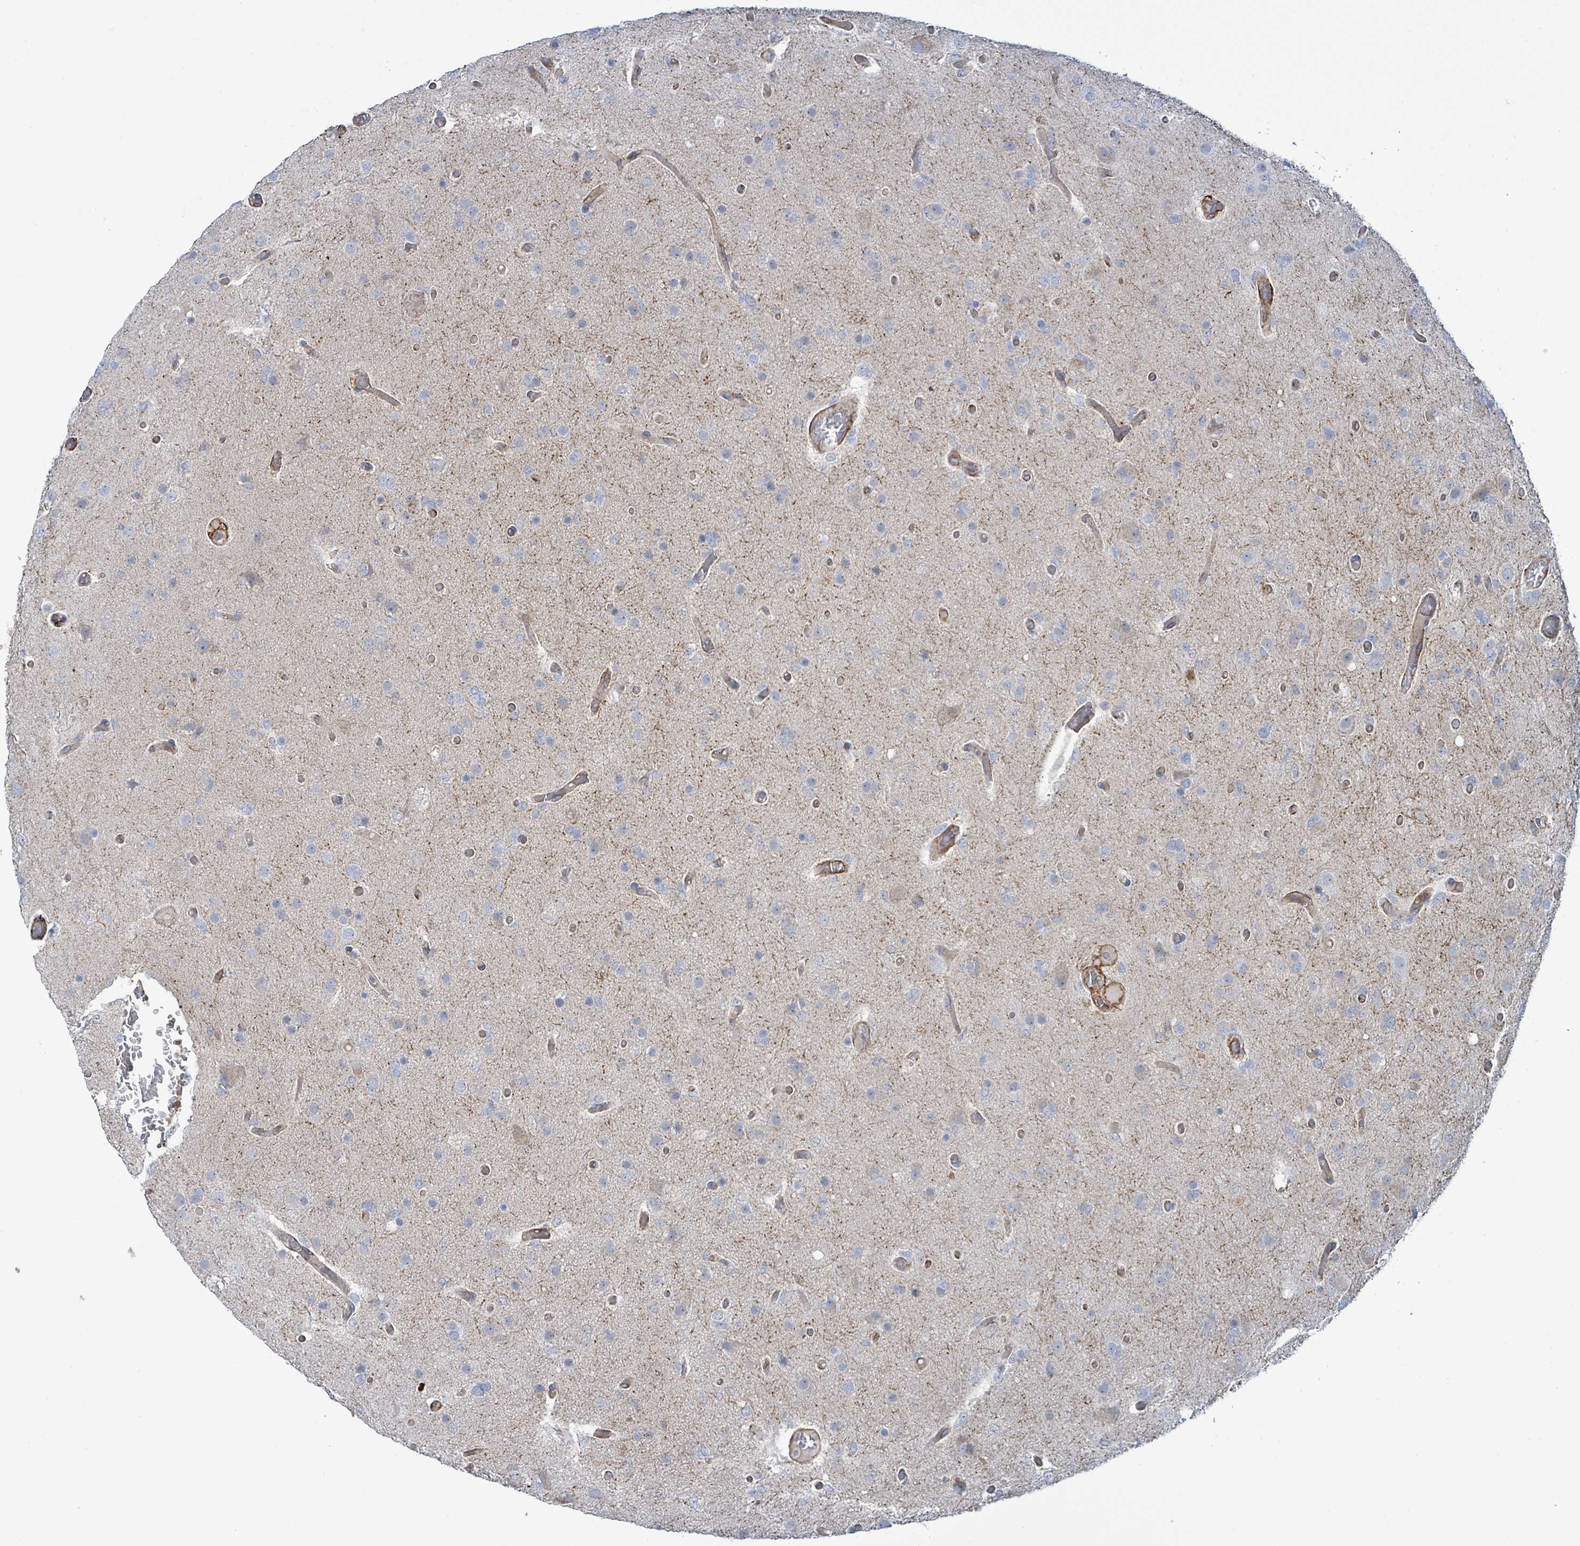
{"staining": {"intensity": "negative", "quantity": "none", "location": "none"}, "tissue": "glioma", "cell_type": "Tumor cells", "image_type": "cancer", "snomed": [{"axis": "morphology", "description": "Glioma, malignant, High grade"}, {"axis": "topography", "description": "Brain"}], "caption": "Tumor cells show no significant protein staining in glioma.", "gene": "EGFL7", "patient": {"sex": "female", "age": 74}}